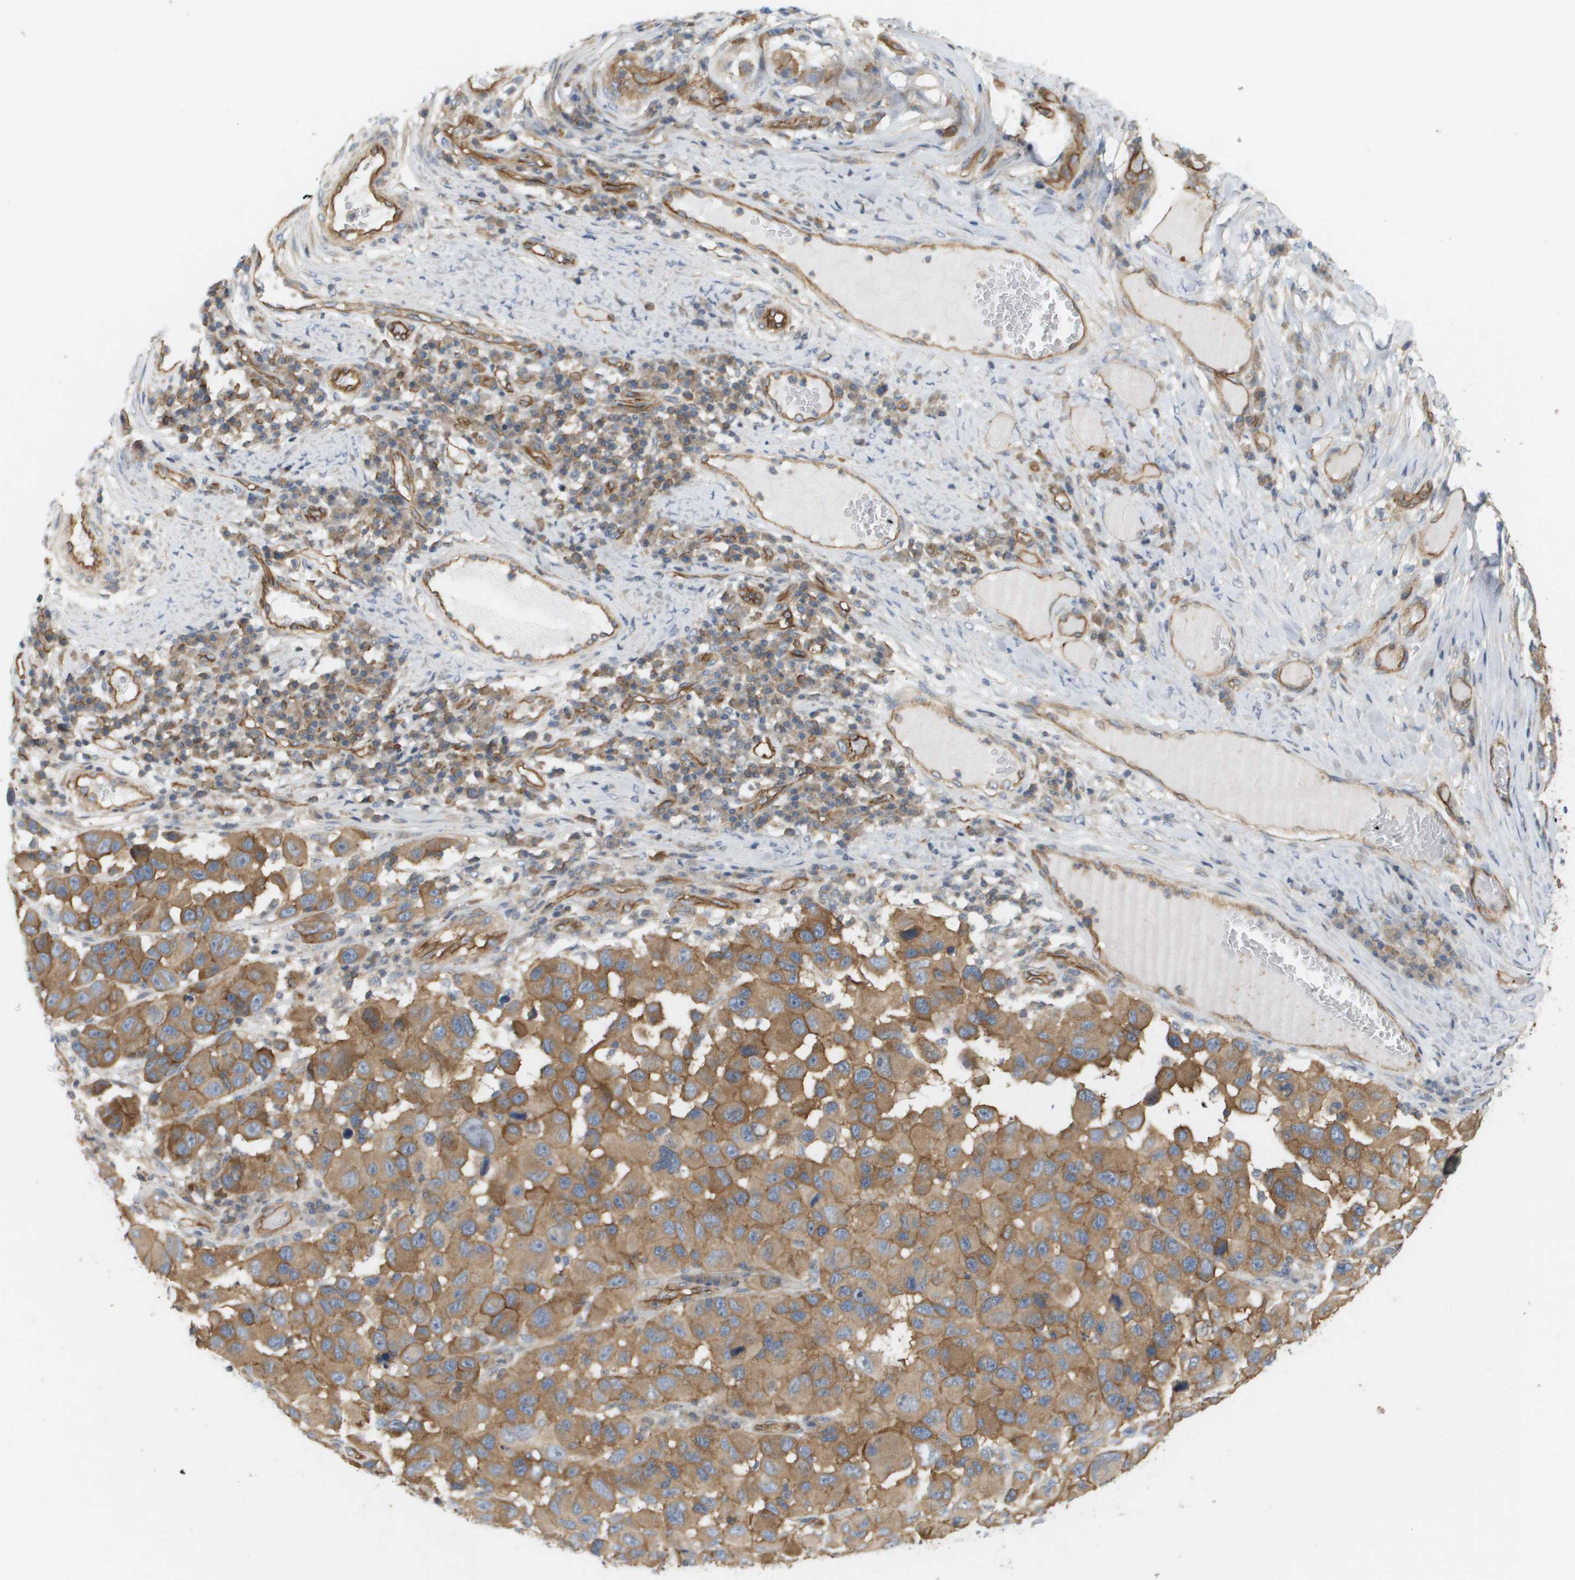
{"staining": {"intensity": "moderate", "quantity": ">75%", "location": "cytoplasmic/membranous"}, "tissue": "melanoma", "cell_type": "Tumor cells", "image_type": "cancer", "snomed": [{"axis": "morphology", "description": "Malignant melanoma, NOS"}, {"axis": "topography", "description": "Skin"}], "caption": "An image of human melanoma stained for a protein reveals moderate cytoplasmic/membranous brown staining in tumor cells.", "gene": "SGMS2", "patient": {"sex": "male", "age": 53}}